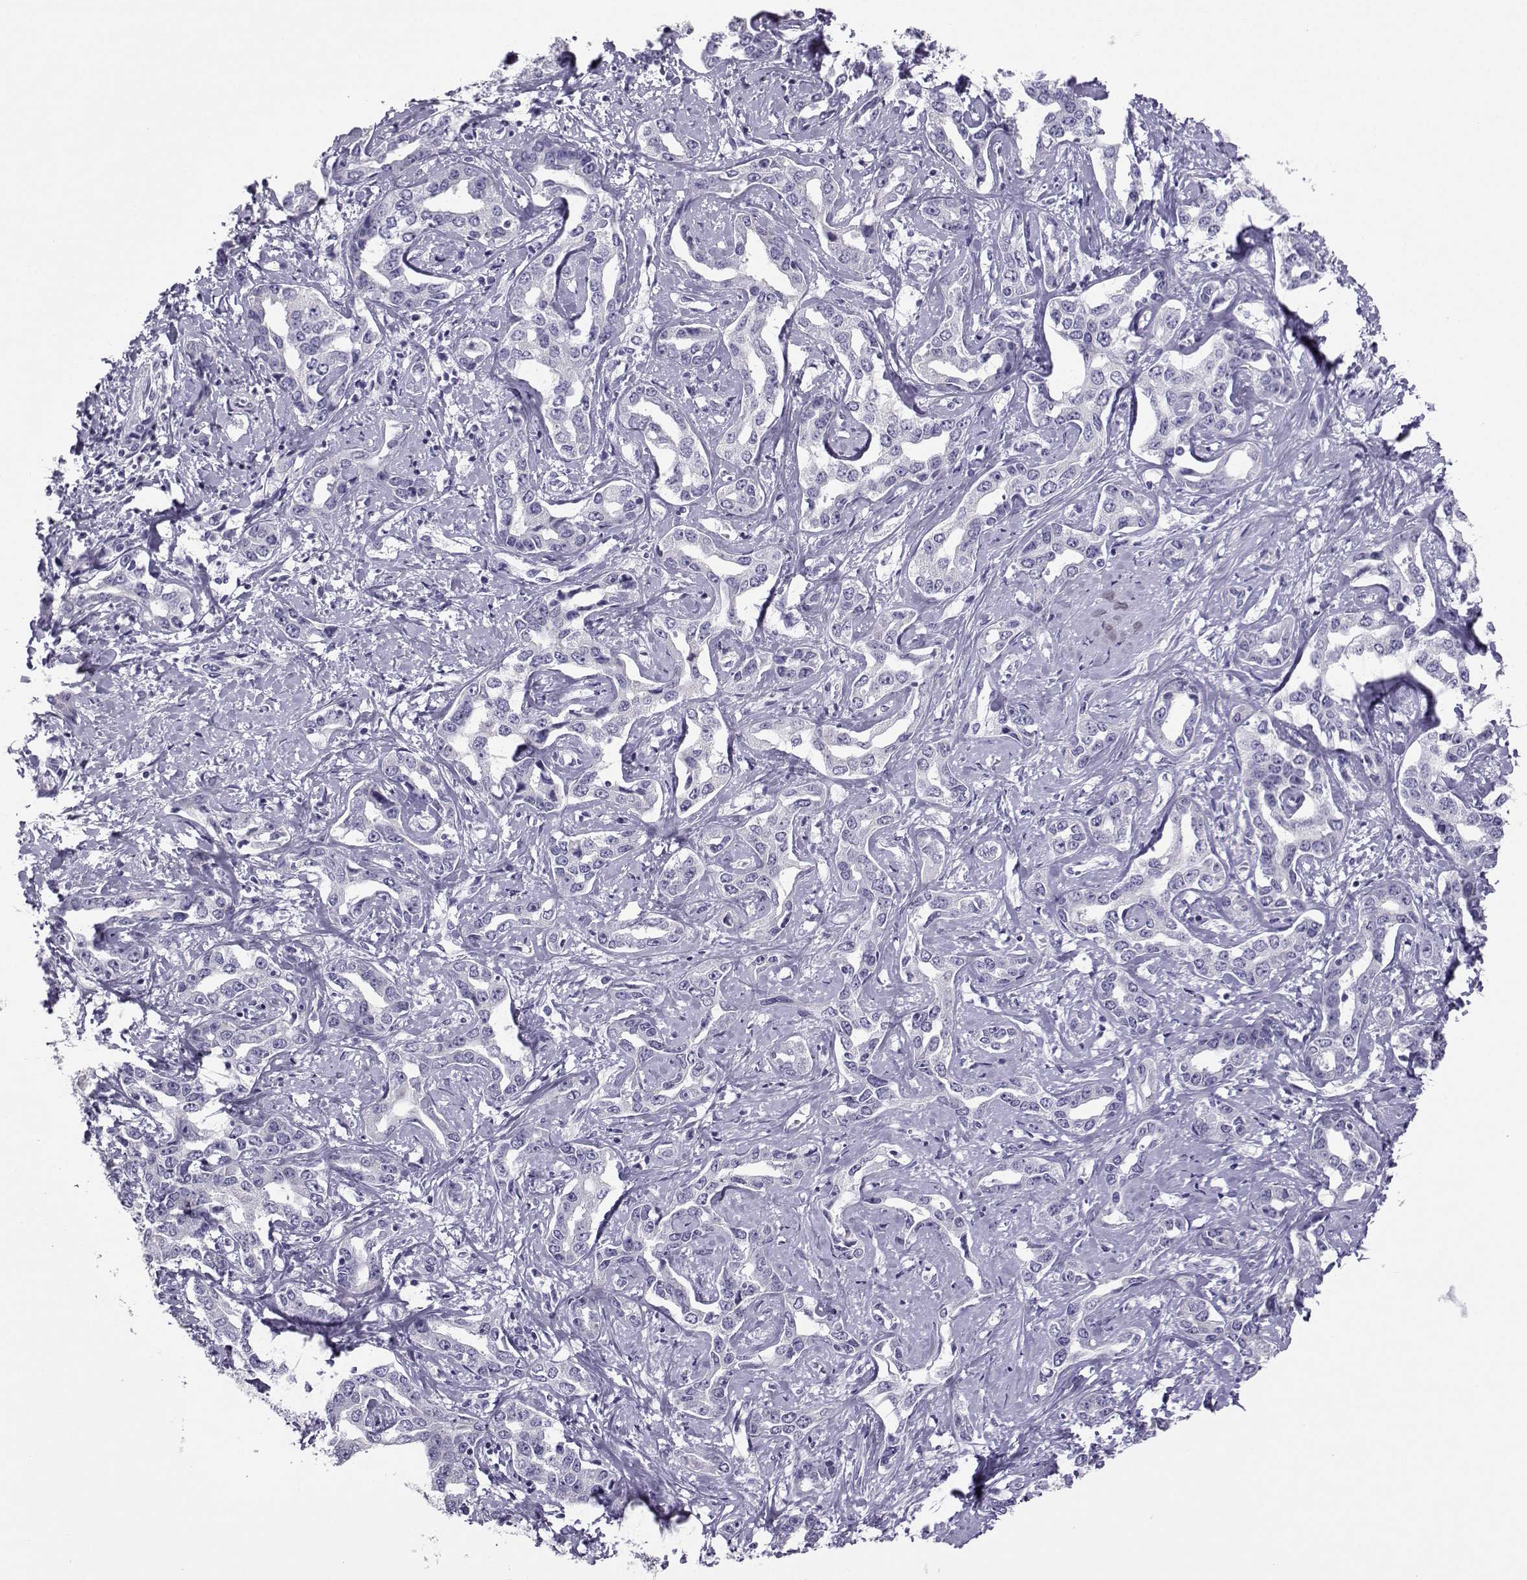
{"staining": {"intensity": "negative", "quantity": "none", "location": "none"}, "tissue": "liver cancer", "cell_type": "Tumor cells", "image_type": "cancer", "snomed": [{"axis": "morphology", "description": "Cholangiocarcinoma"}, {"axis": "topography", "description": "Liver"}], "caption": "DAB (3,3'-diaminobenzidine) immunohistochemical staining of cholangiocarcinoma (liver) displays no significant positivity in tumor cells. Brightfield microscopy of immunohistochemistry stained with DAB (3,3'-diaminobenzidine) (brown) and hematoxylin (blue), captured at high magnification.", "gene": "NEFL", "patient": {"sex": "male", "age": 59}}